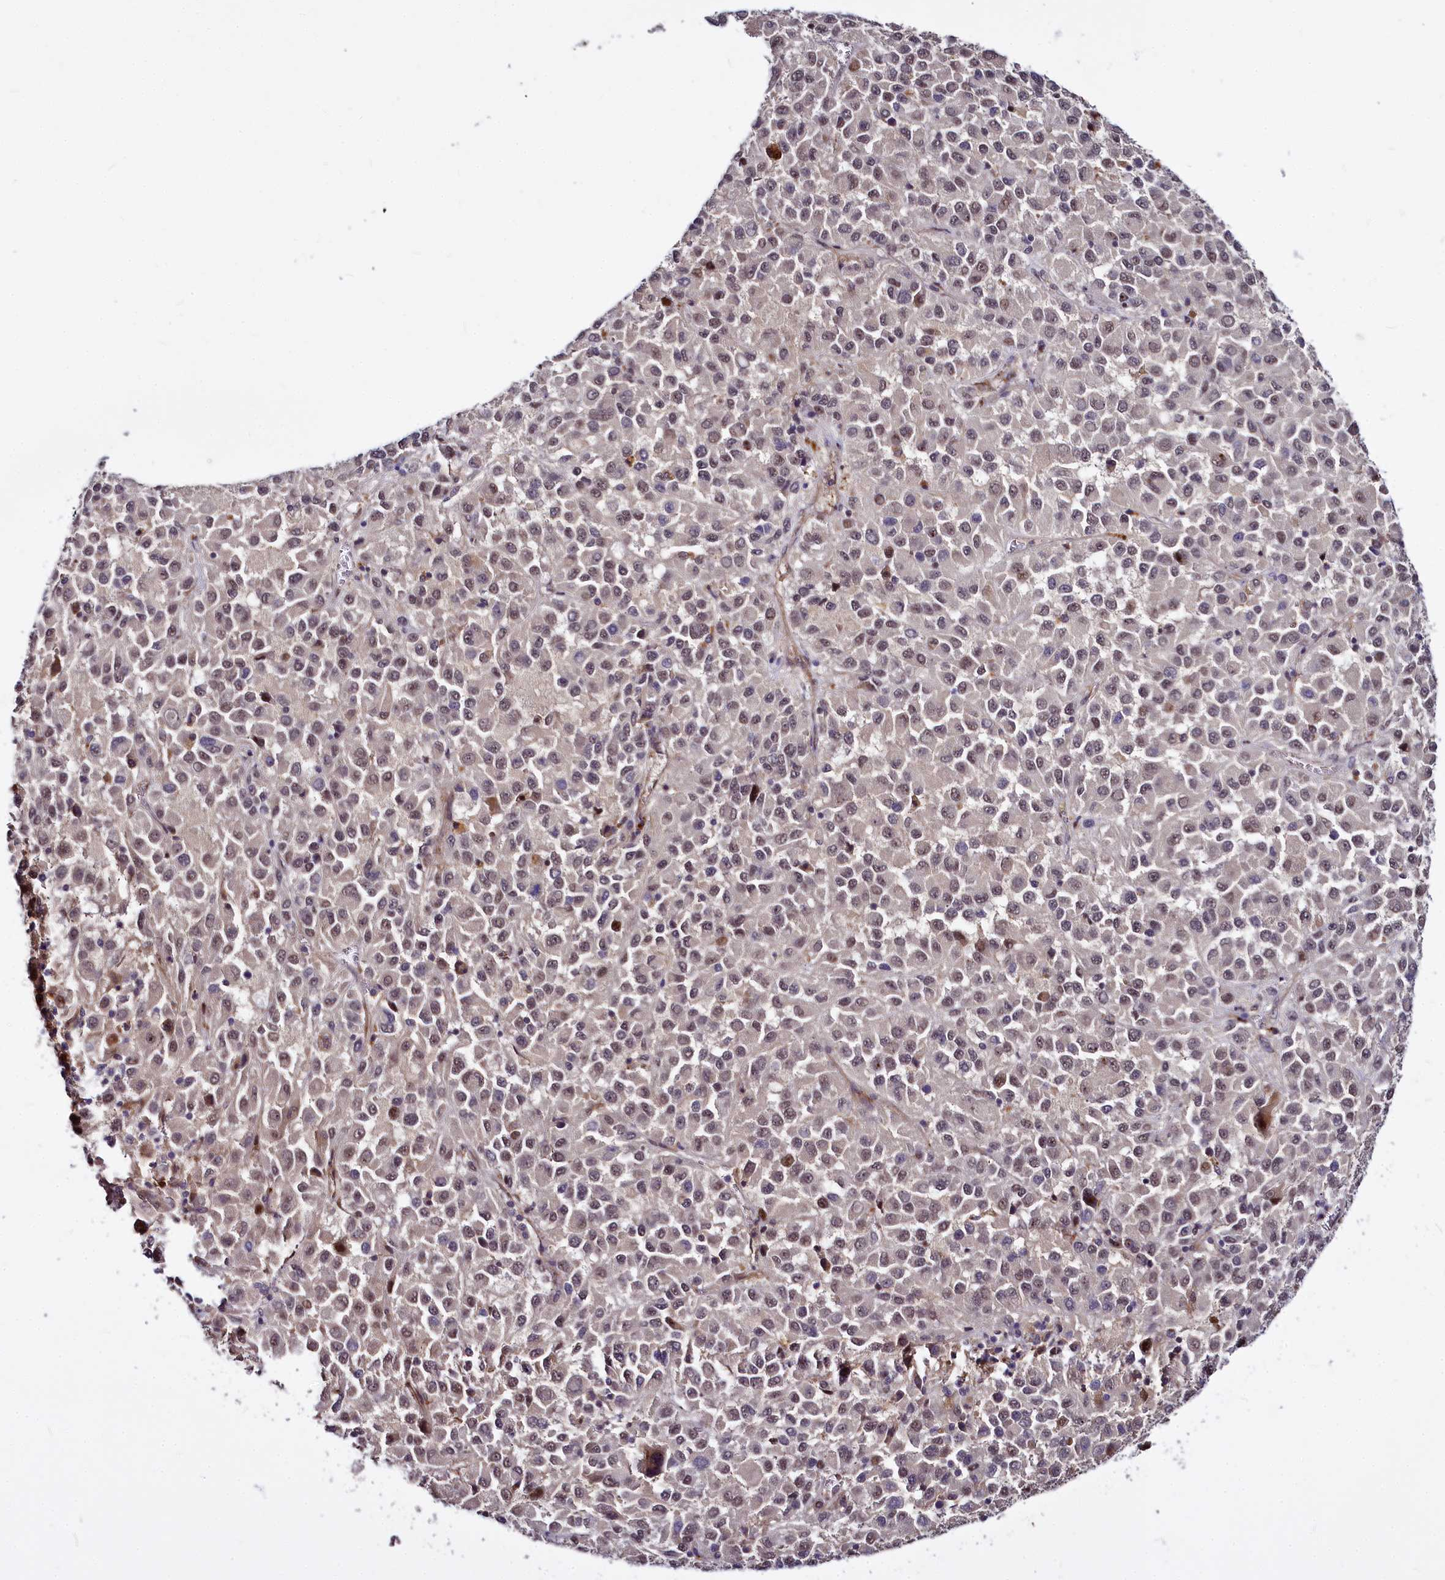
{"staining": {"intensity": "moderate", "quantity": "<25%", "location": "nuclear"}, "tissue": "melanoma", "cell_type": "Tumor cells", "image_type": "cancer", "snomed": [{"axis": "morphology", "description": "Malignant melanoma, Metastatic site"}, {"axis": "topography", "description": "Lung"}], "caption": "Immunohistochemistry (IHC) (DAB (3,3'-diaminobenzidine)) staining of malignant melanoma (metastatic site) shows moderate nuclear protein positivity in about <25% of tumor cells.", "gene": "ATG101", "patient": {"sex": "male", "age": 64}}